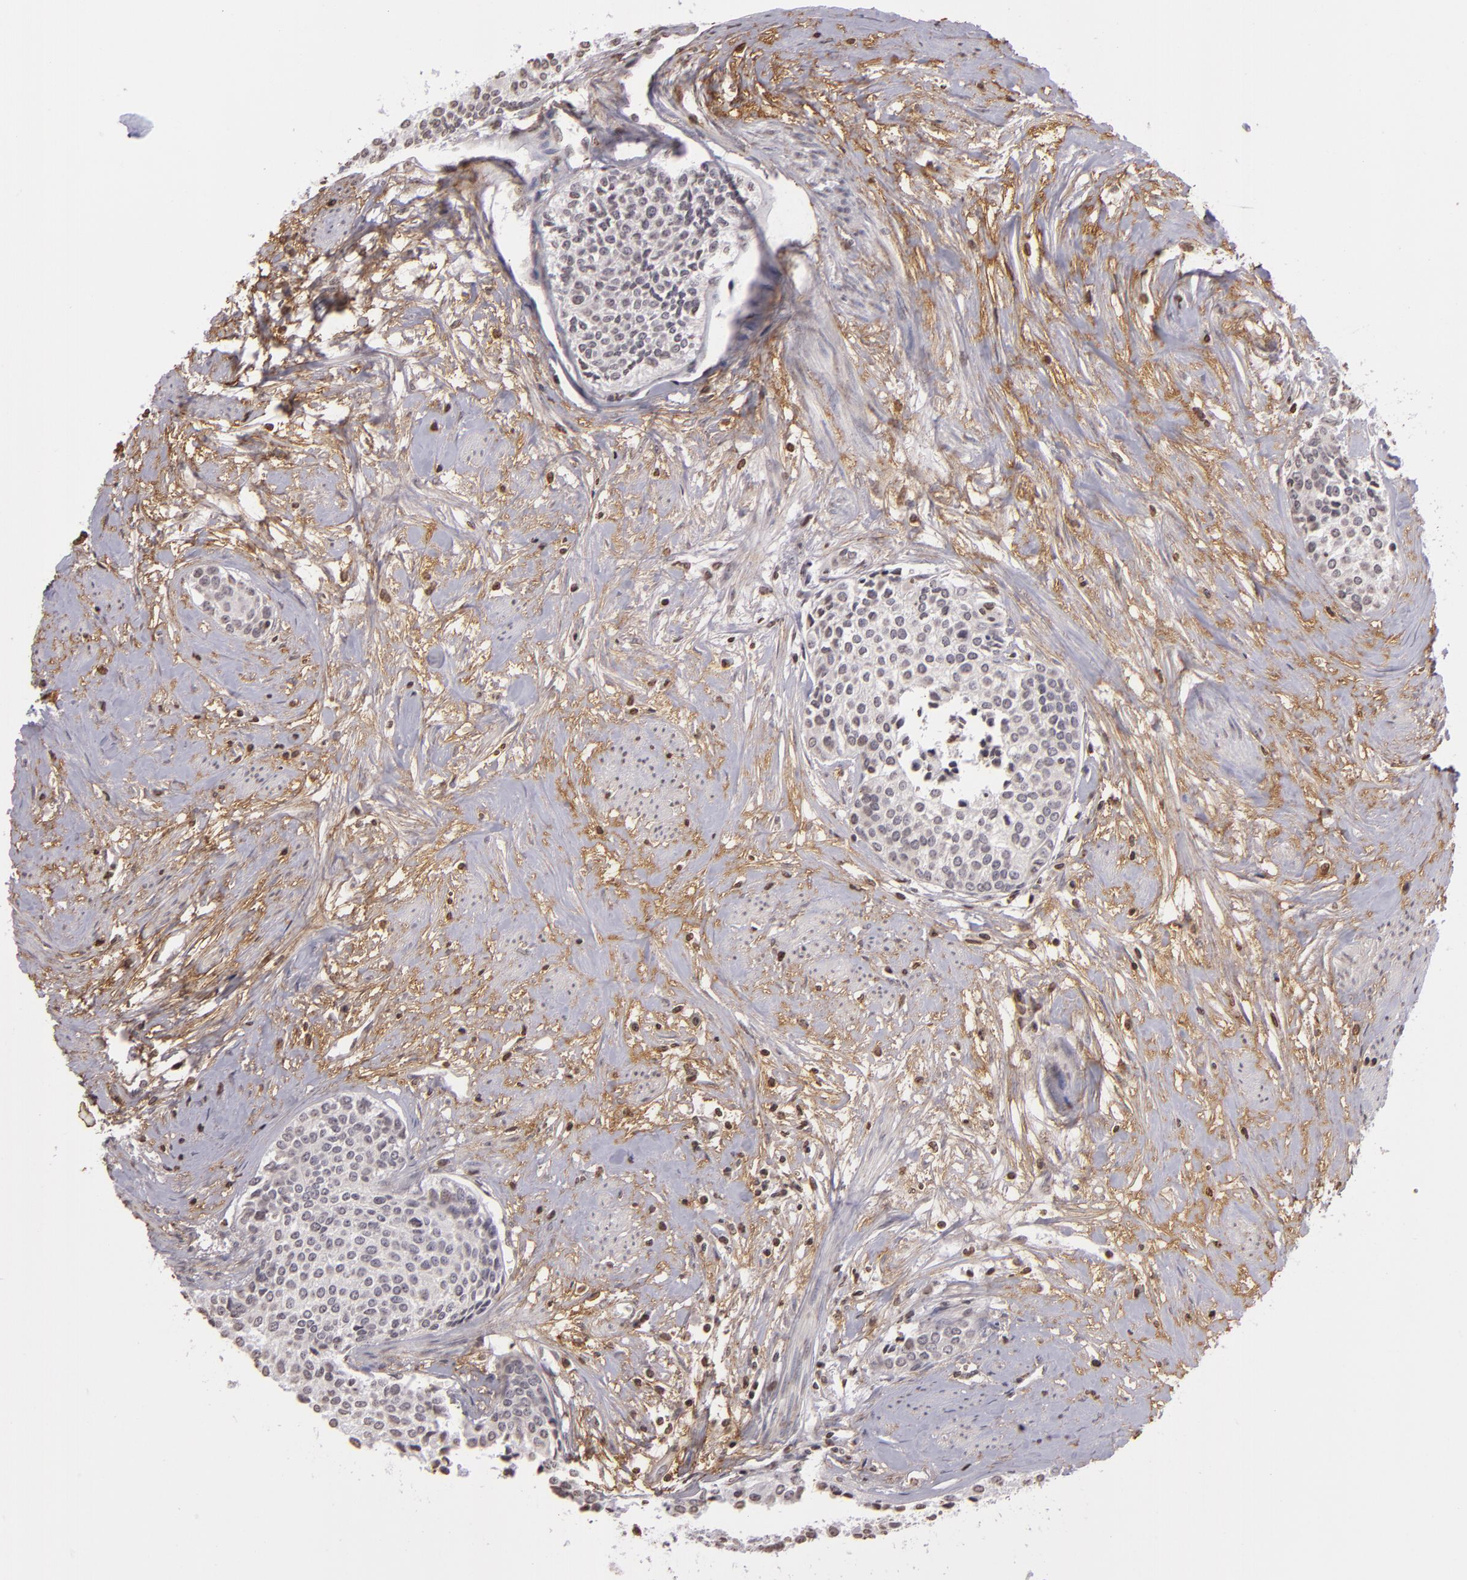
{"staining": {"intensity": "negative", "quantity": "none", "location": "none"}, "tissue": "urothelial cancer", "cell_type": "Tumor cells", "image_type": "cancer", "snomed": [{"axis": "morphology", "description": "Urothelial carcinoma, Low grade"}, {"axis": "topography", "description": "Urinary bladder"}], "caption": "Immunohistochemistry (IHC) of human urothelial cancer displays no positivity in tumor cells.", "gene": "THRB", "patient": {"sex": "female", "age": 73}}